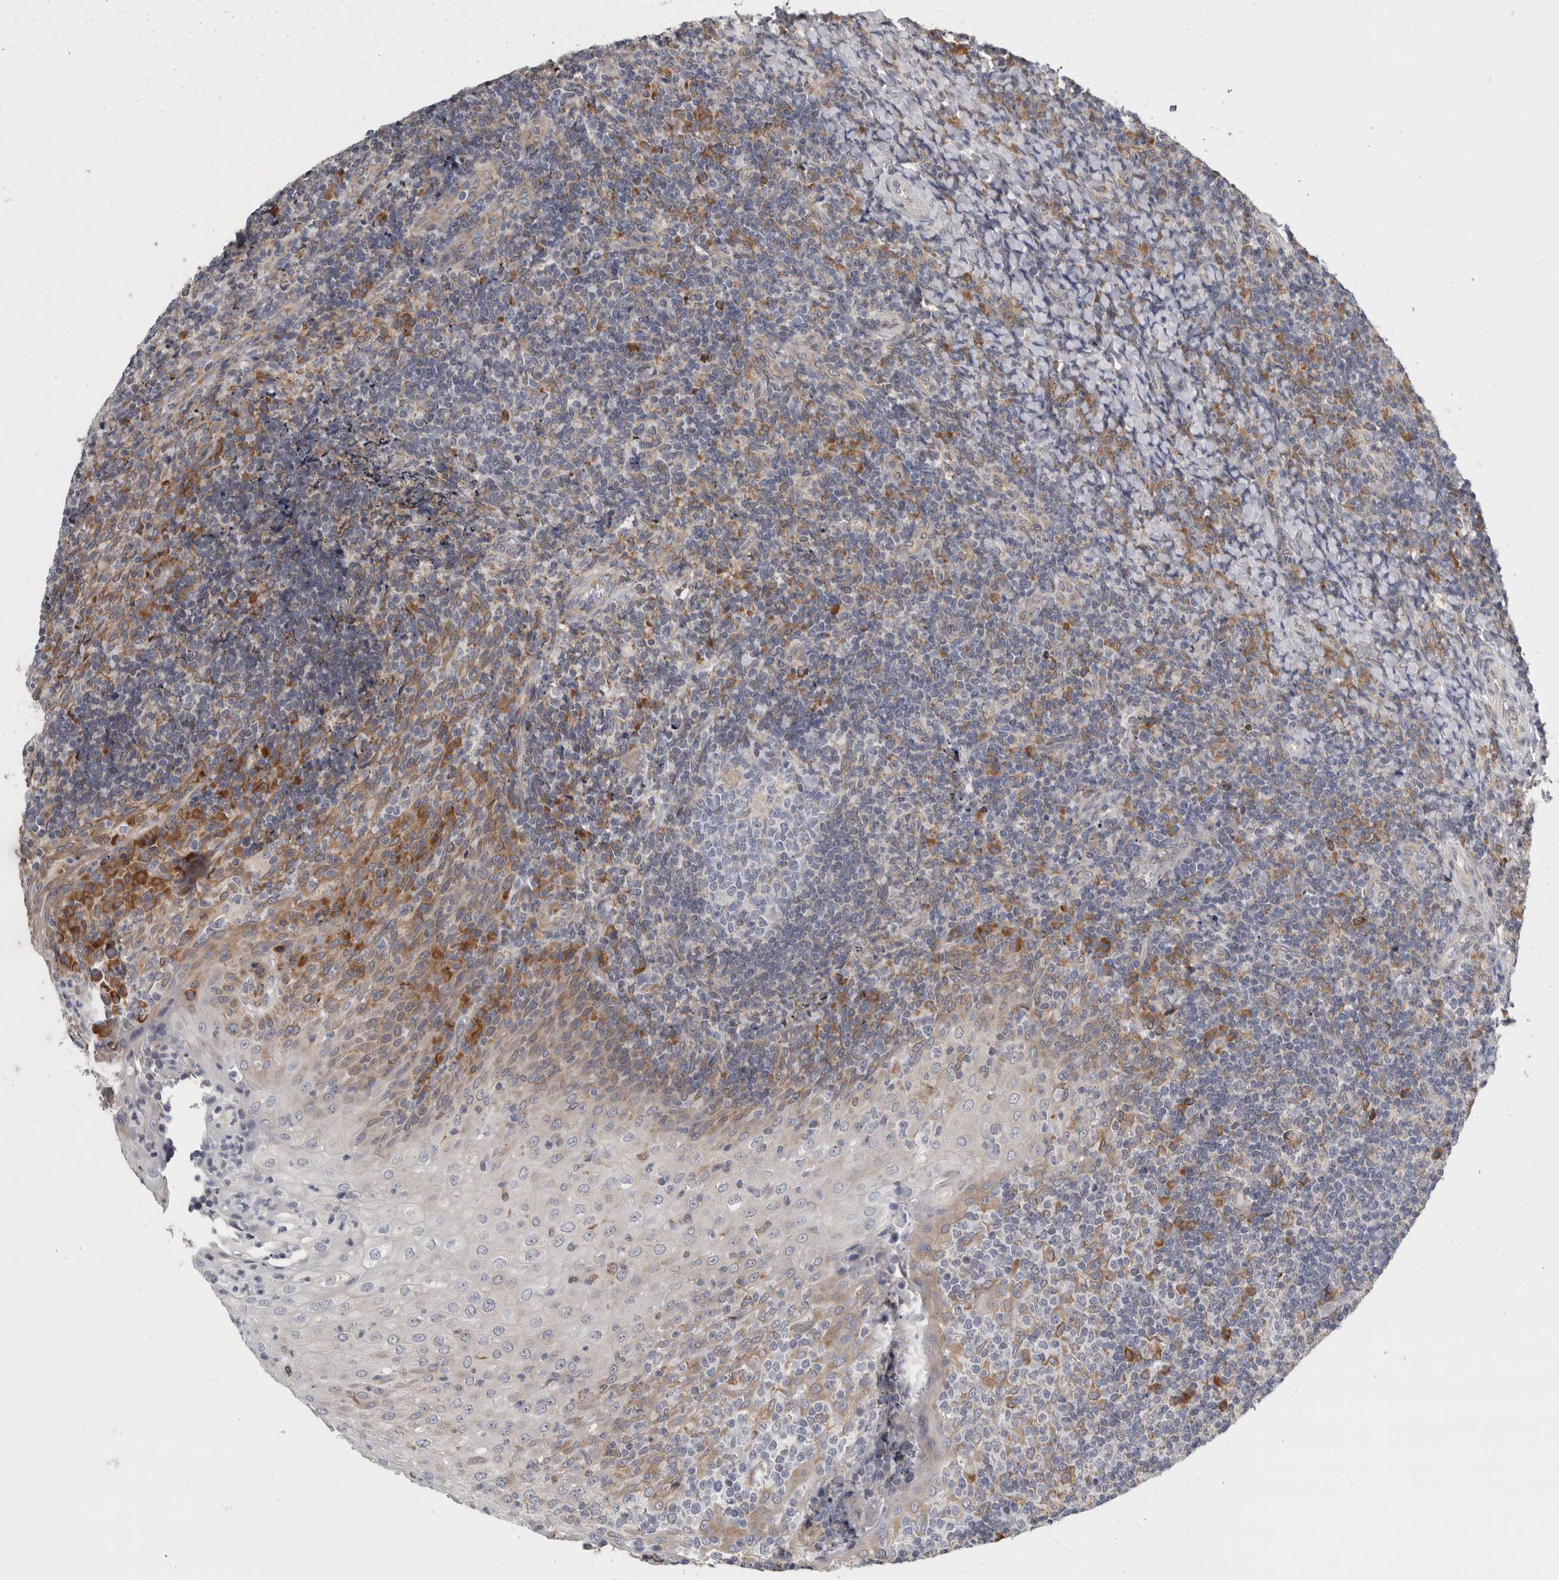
{"staining": {"intensity": "negative", "quantity": "none", "location": "none"}, "tissue": "tonsil", "cell_type": "Germinal center cells", "image_type": "normal", "snomed": [{"axis": "morphology", "description": "Normal tissue, NOS"}, {"axis": "topography", "description": "Tonsil"}], "caption": "Germinal center cells show no significant positivity in benign tonsil. (IHC, brightfield microscopy, high magnification).", "gene": "GANAB", "patient": {"sex": "female", "age": 19}}